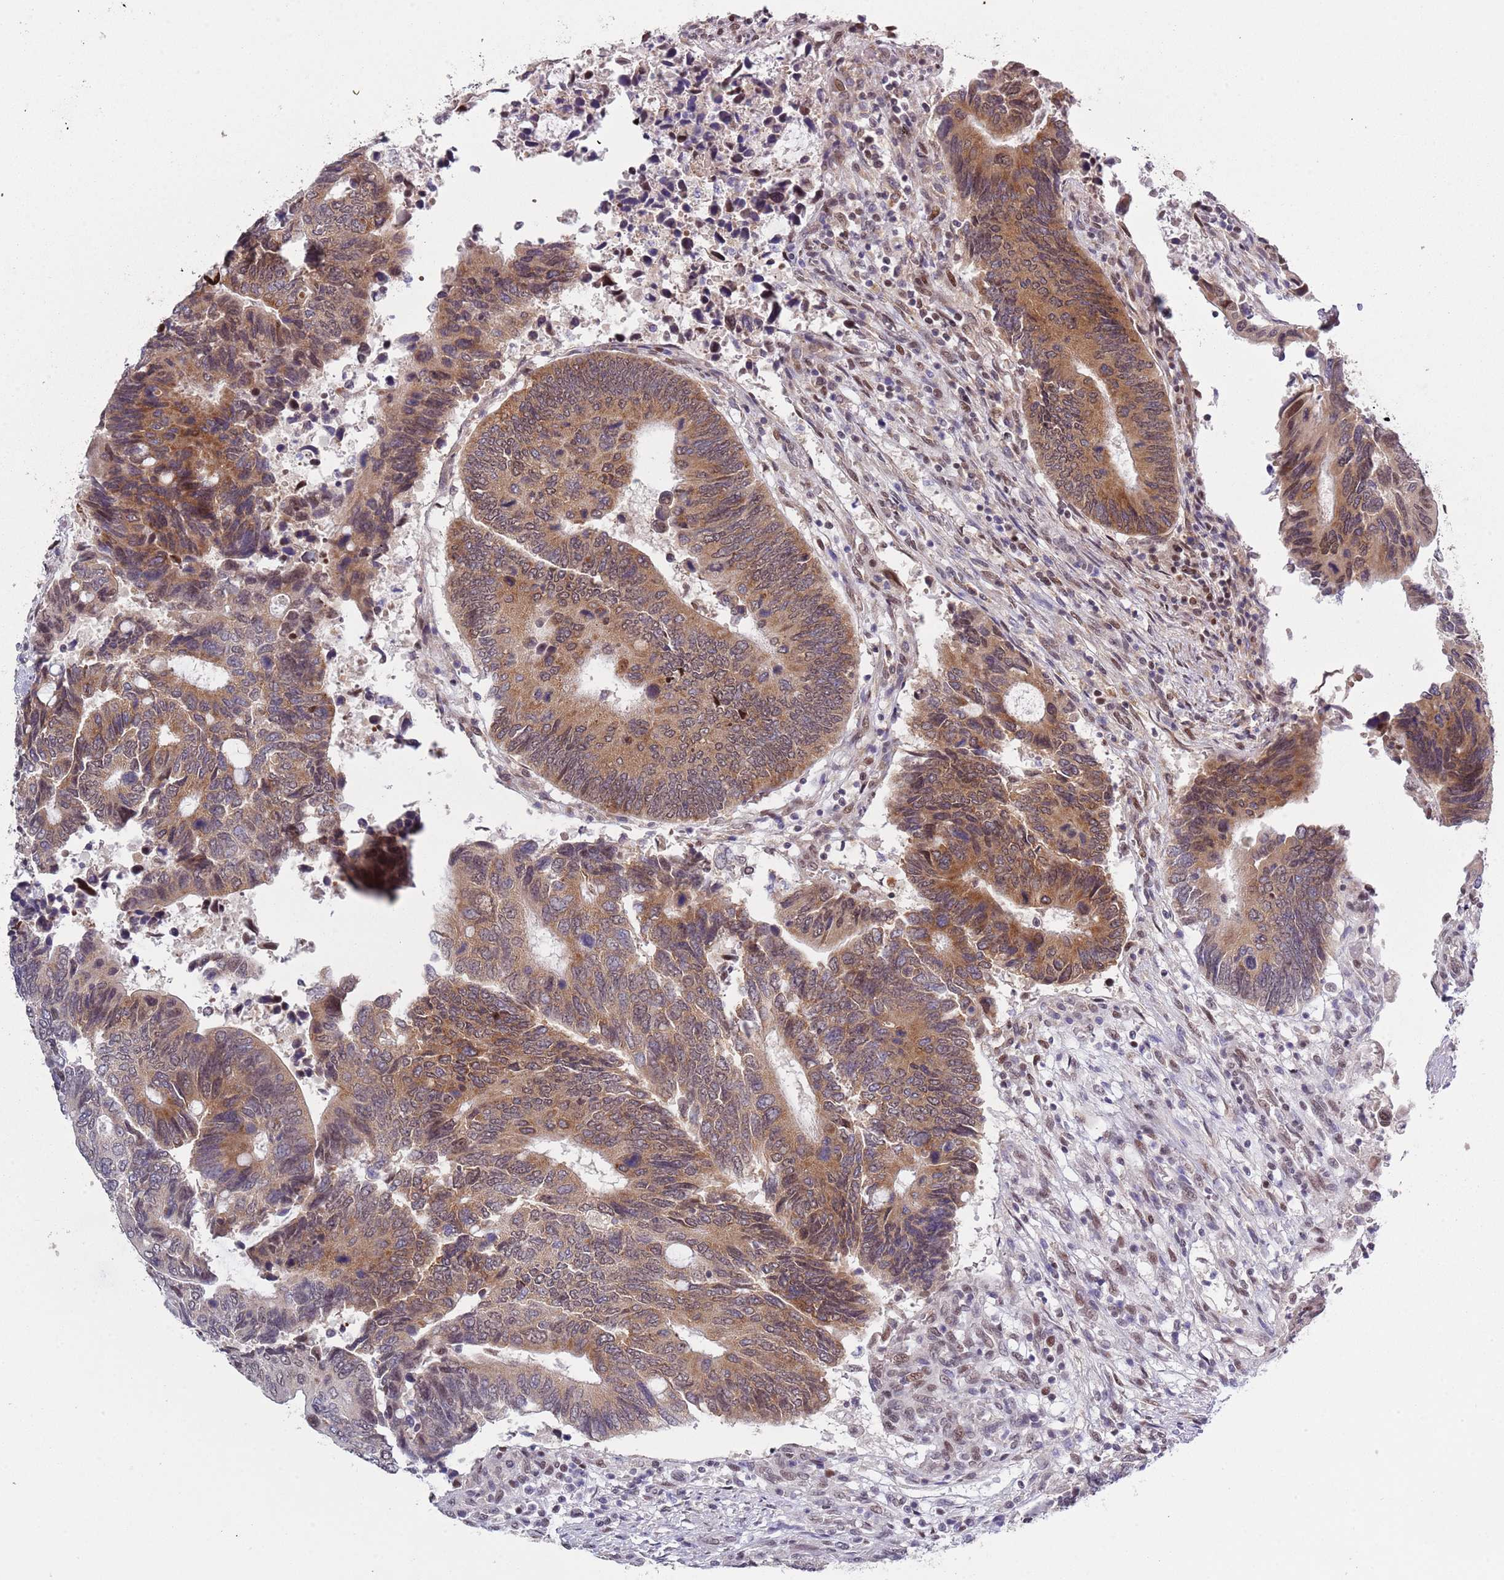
{"staining": {"intensity": "moderate", "quantity": "25%-75%", "location": "cytoplasmic/membranous,nuclear"}, "tissue": "colorectal cancer", "cell_type": "Tumor cells", "image_type": "cancer", "snomed": [{"axis": "morphology", "description": "Adenocarcinoma, NOS"}, {"axis": "topography", "description": "Colon"}], "caption": "Immunohistochemistry (IHC) image of human colorectal adenocarcinoma stained for a protein (brown), which displays medium levels of moderate cytoplasmic/membranous and nuclear expression in approximately 25%-75% of tumor cells.", "gene": "SLC25A32", "patient": {"sex": "male", "age": 87}}